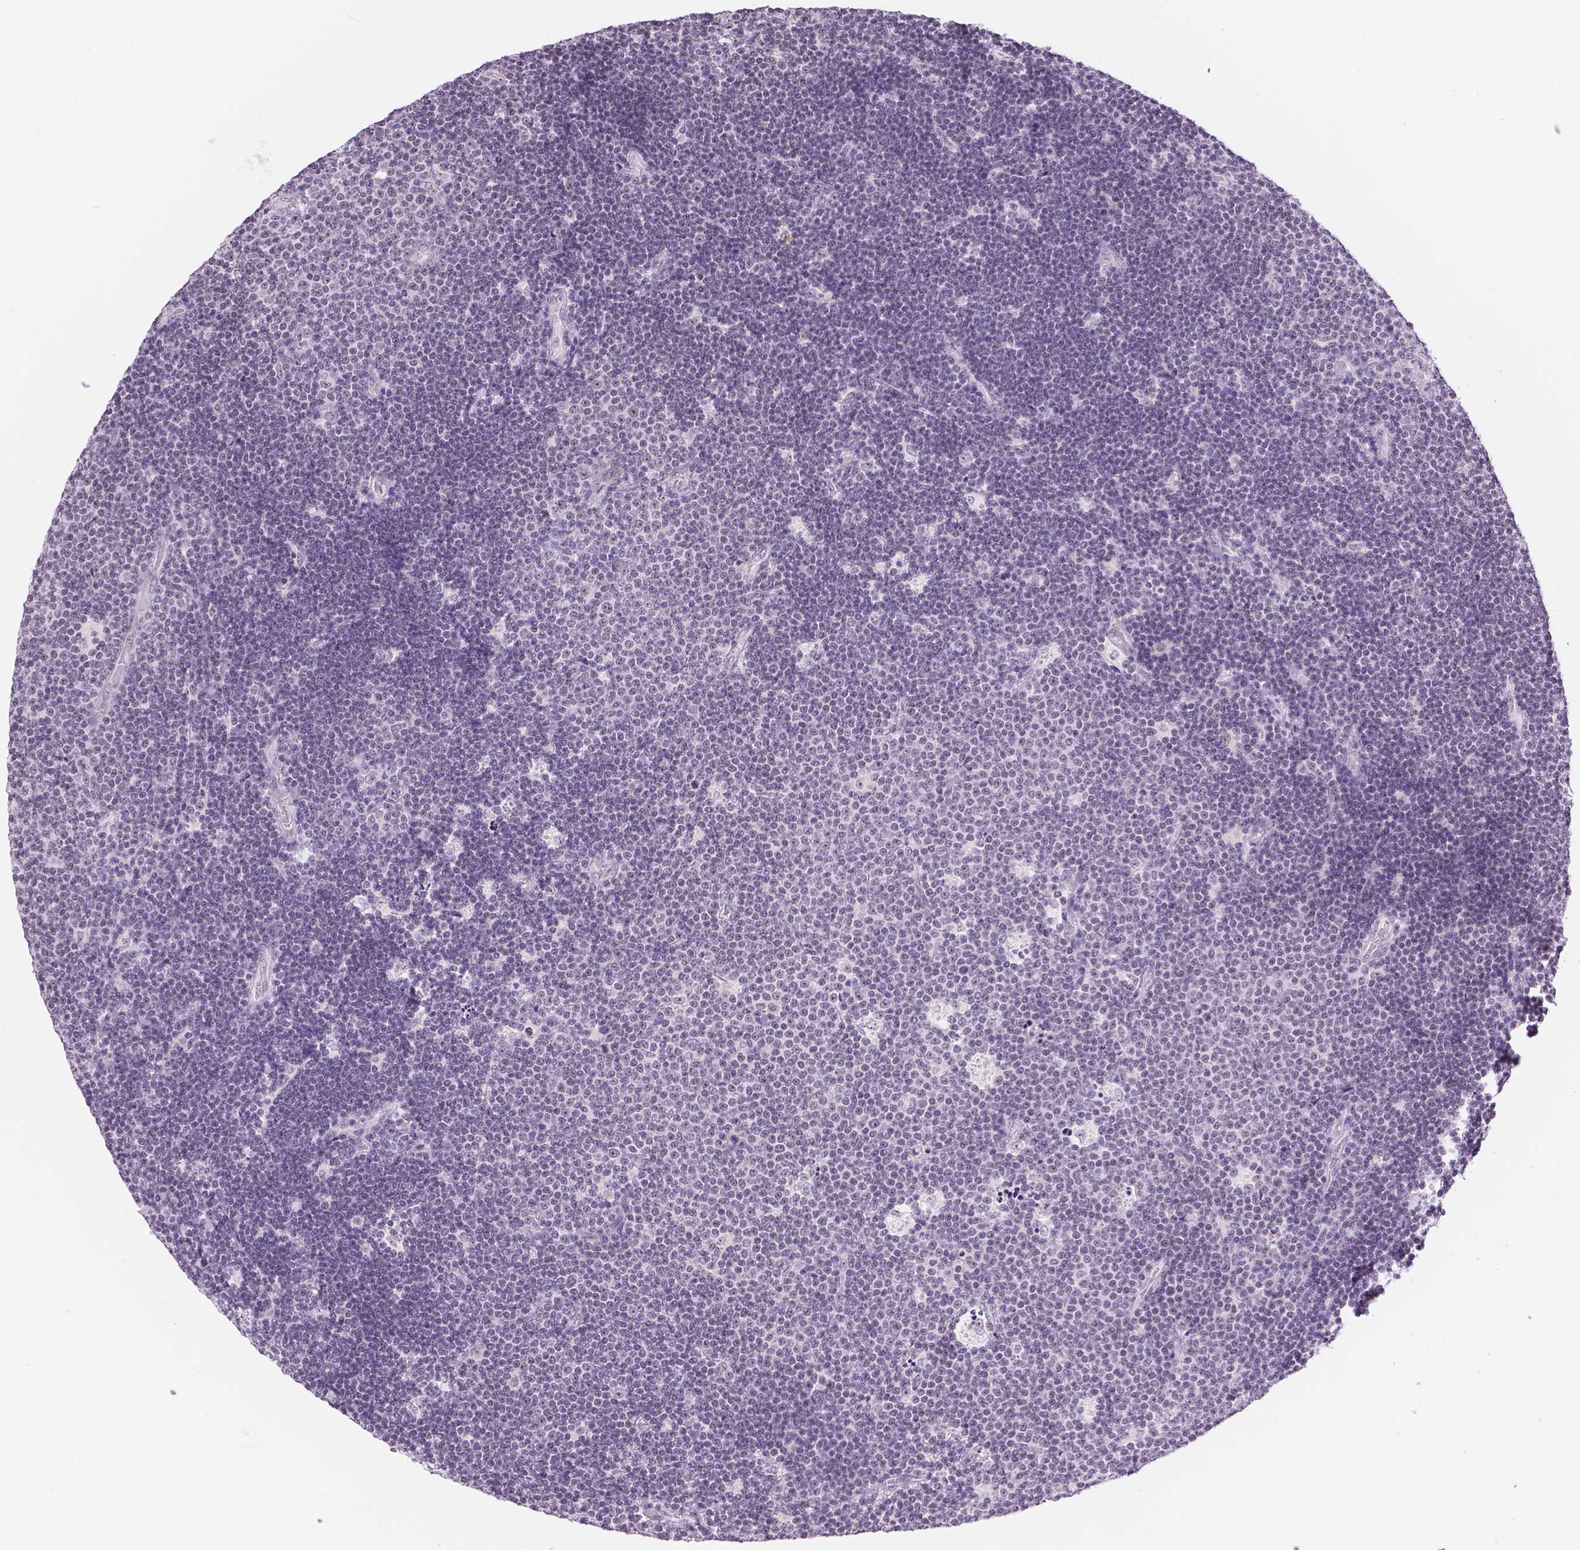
{"staining": {"intensity": "negative", "quantity": "none", "location": "none"}, "tissue": "lymphoma", "cell_type": "Tumor cells", "image_type": "cancer", "snomed": [{"axis": "morphology", "description": "Malignant lymphoma, non-Hodgkin's type, Low grade"}, {"axis": "topography", "description": "Brain"}], "caption": "DAB immunohistochemical staining of low-grade malignant lymphoma, non-Hodgkin's type shows no significant expression in tumor cells.", "gene": "NHP2", "patient": {"sex": "female", "age": 66}}